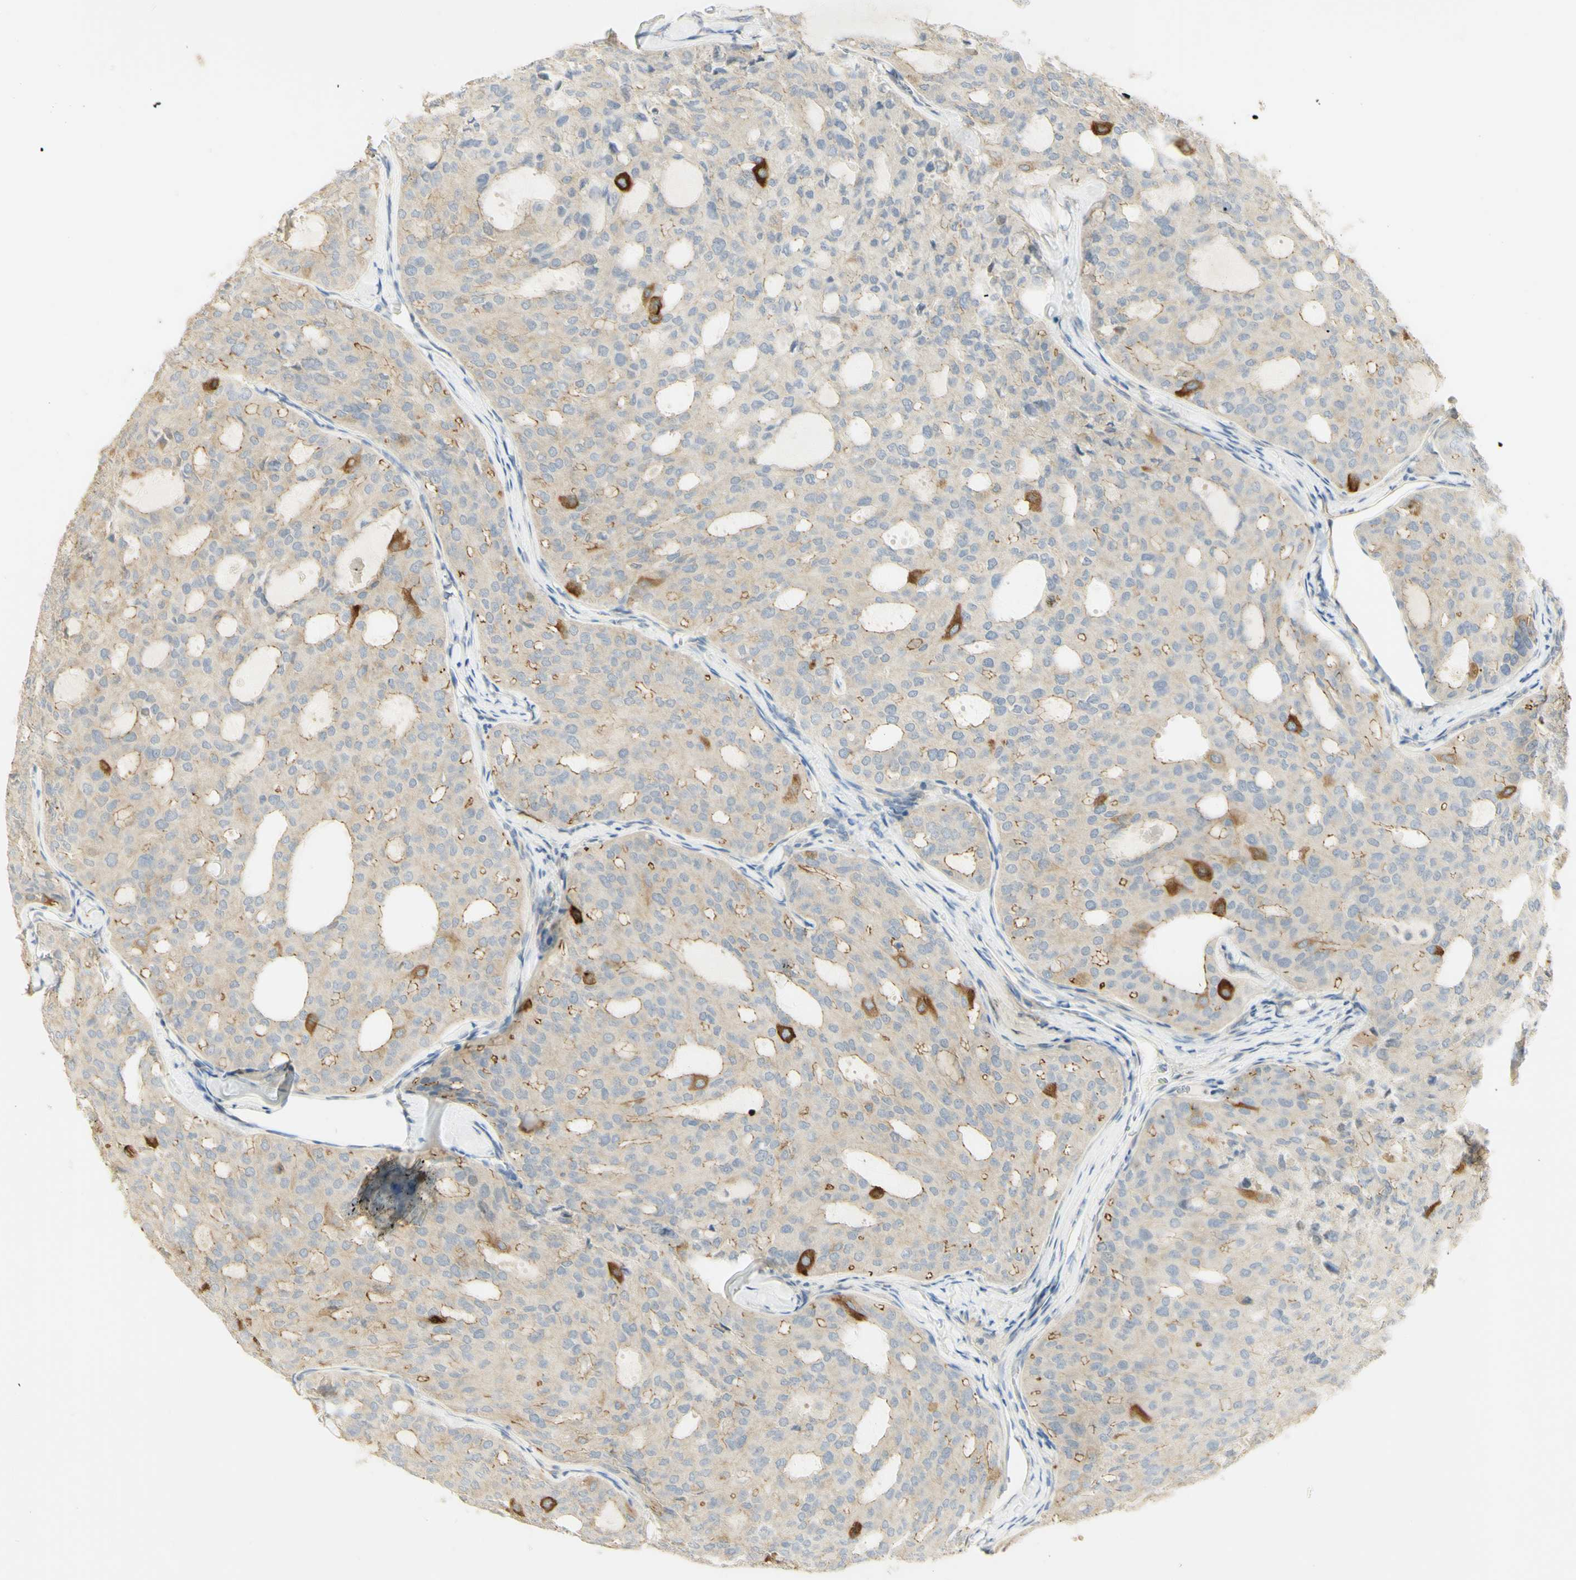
{"staining": {"intensity": "strong", "quantity": "<25%", "location": "cytoplasmic/membranous"}, "tissue": "thyroid cancer", "cell_type": "Tumor cells", "image_type": "cancer", "snomed": [{"axis": "morphology", "description": "Follicular adenoma carcinoma, NOS"}, {"axis": "topography", "description": "Thyroid gland"}], "caption": "Tumor cells display medium levels of strong cytoplasmic/membranous positivity in about <25% of cells in follicular adenoma carcinoma (thyroid).", "gene": "KIF11", "patient": {"sex": "male", "age": 75}}